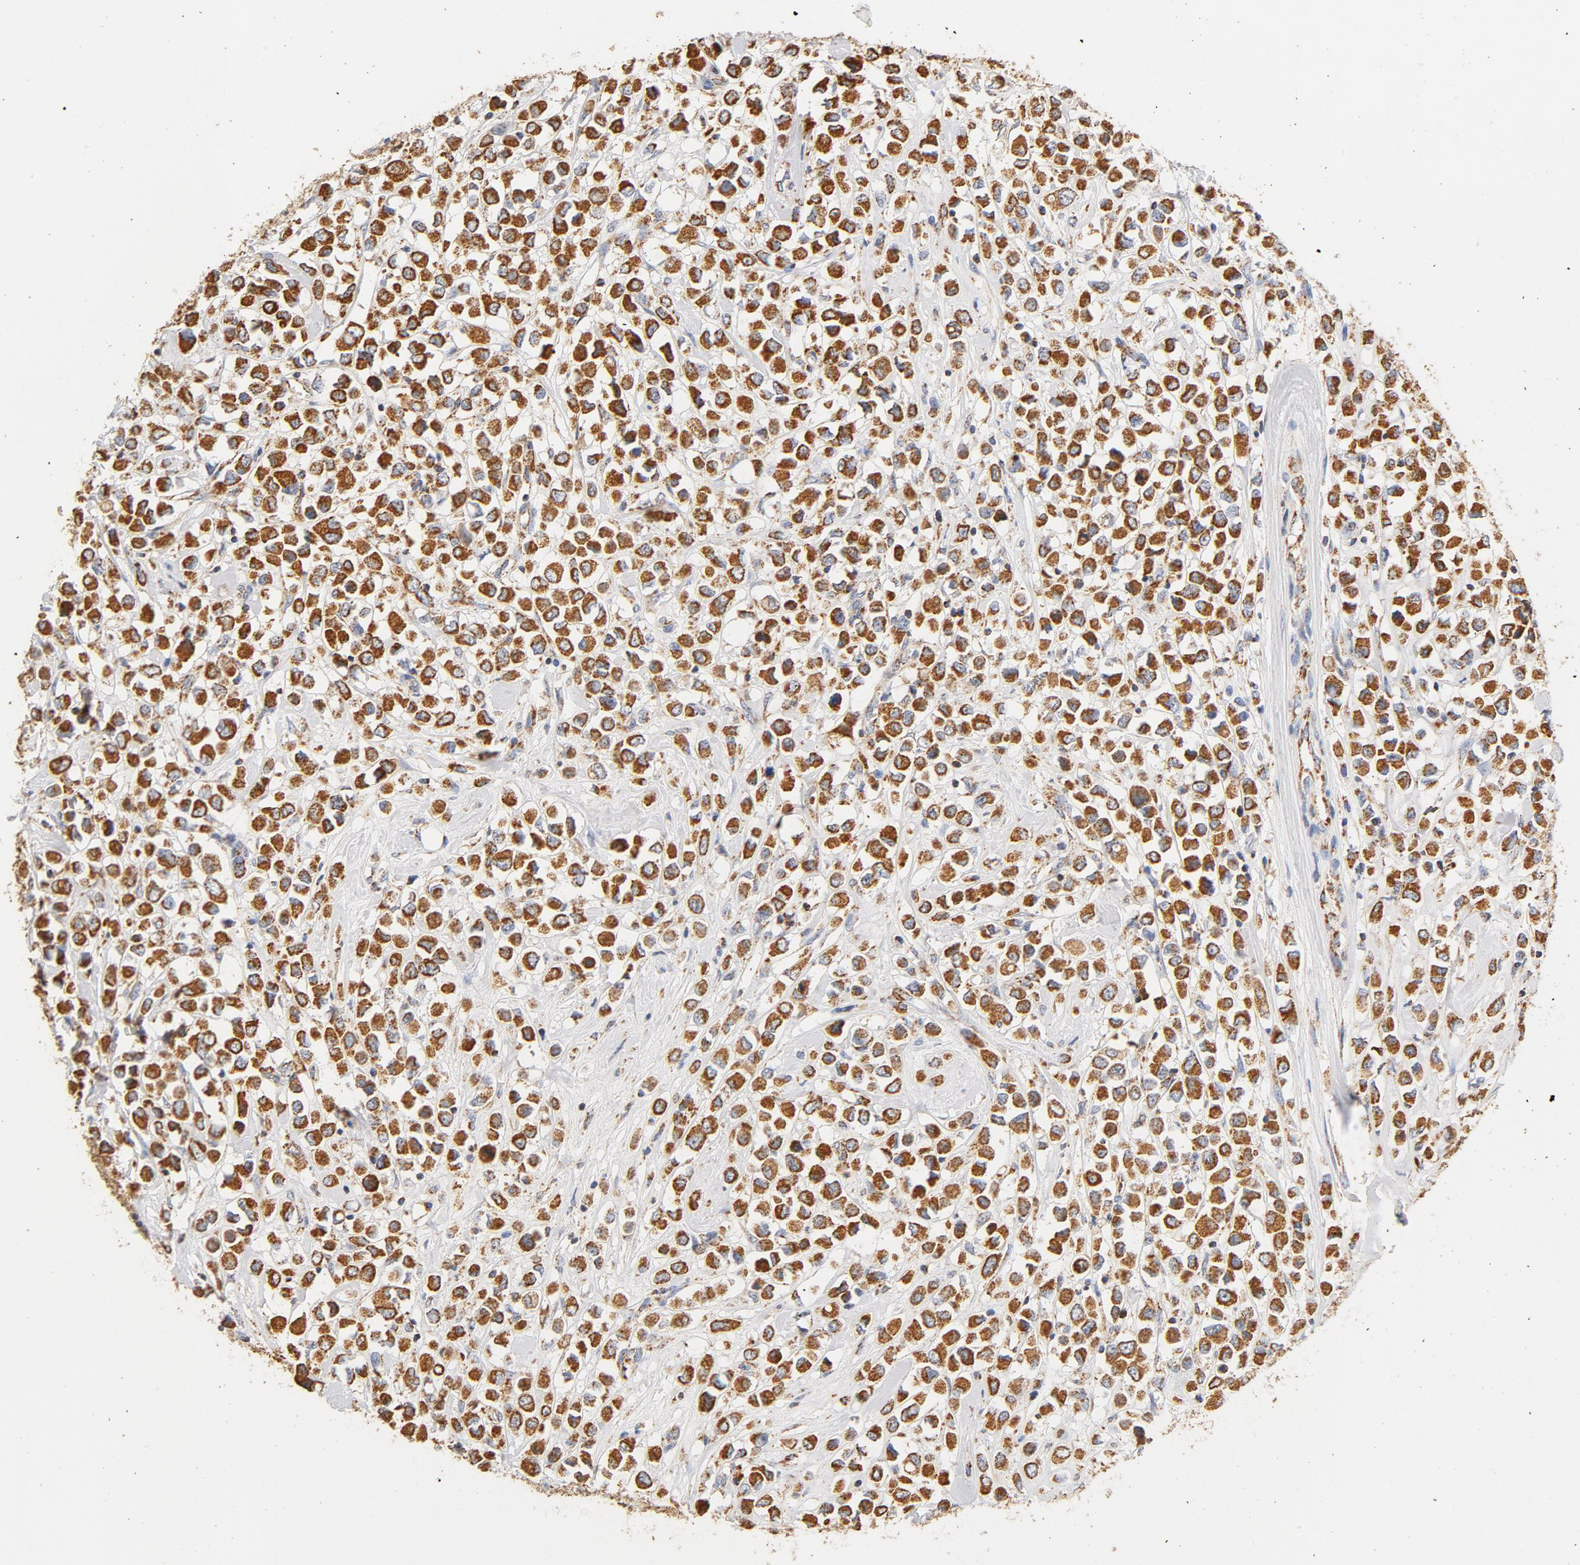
{"staining": {"intensity": "strong", "quantity": ">75%", "location": "cytoplasmic/membranous"}, "tissue": "breast cancer", "cell_type": "Tumor cells", "image_type": "cancer", "snomed": [{"axis": "morphology", "description": "Duct carcinoma"}, {"axis": "topography", "description": "Breast"}], "caption": "This is an image of immunohistochemistry (IHC) staining of breast cancer (infiltrating ductal carcinoma), which shows strong expression in the cytoplasmic/membranous of tumor cells.", "gene": "COX4I1", "patient": {"sex": "female", "age": 61}}